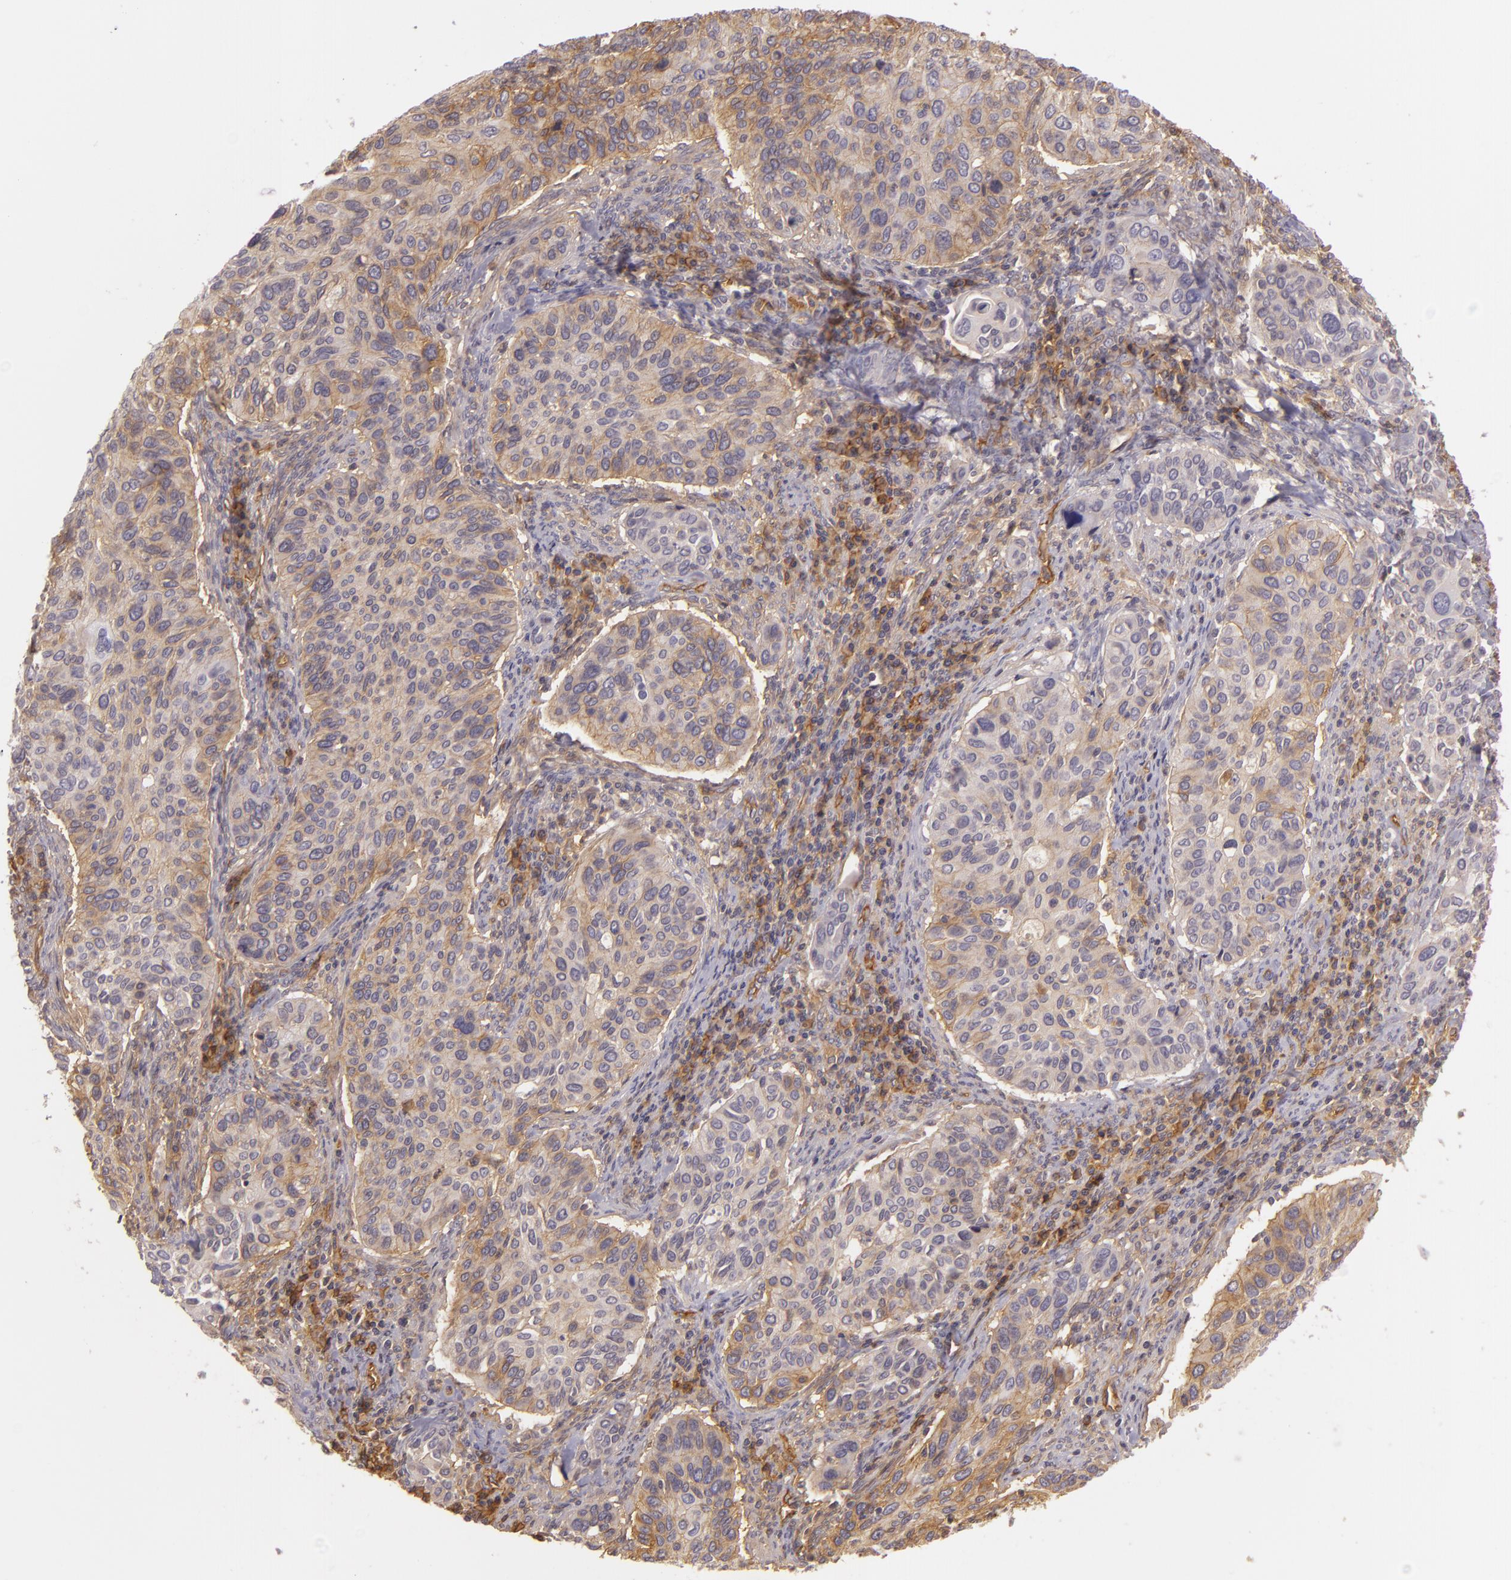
{"staining": {"intensity": "weak", "quantity": ">75%", "location": "cytoplasmic/membranous"}, "tissue": "cervical cancer", "cell_type": "Tumor cells", "image_type": "cancer", "snomed": [{"axis": "morphology", "description": "Adenocarcinoma, NOS"}, {"axis": "topography", "description": "Cervix"}], "caption": "Cervical adenocarcinoma tissue shows weak cytoplasmic/membranous expression in approximately >75% of tumor cells, visualized by immunohistochemistry.", "gene": "CD59", "patient": {"sex": "female", "age": 29}}